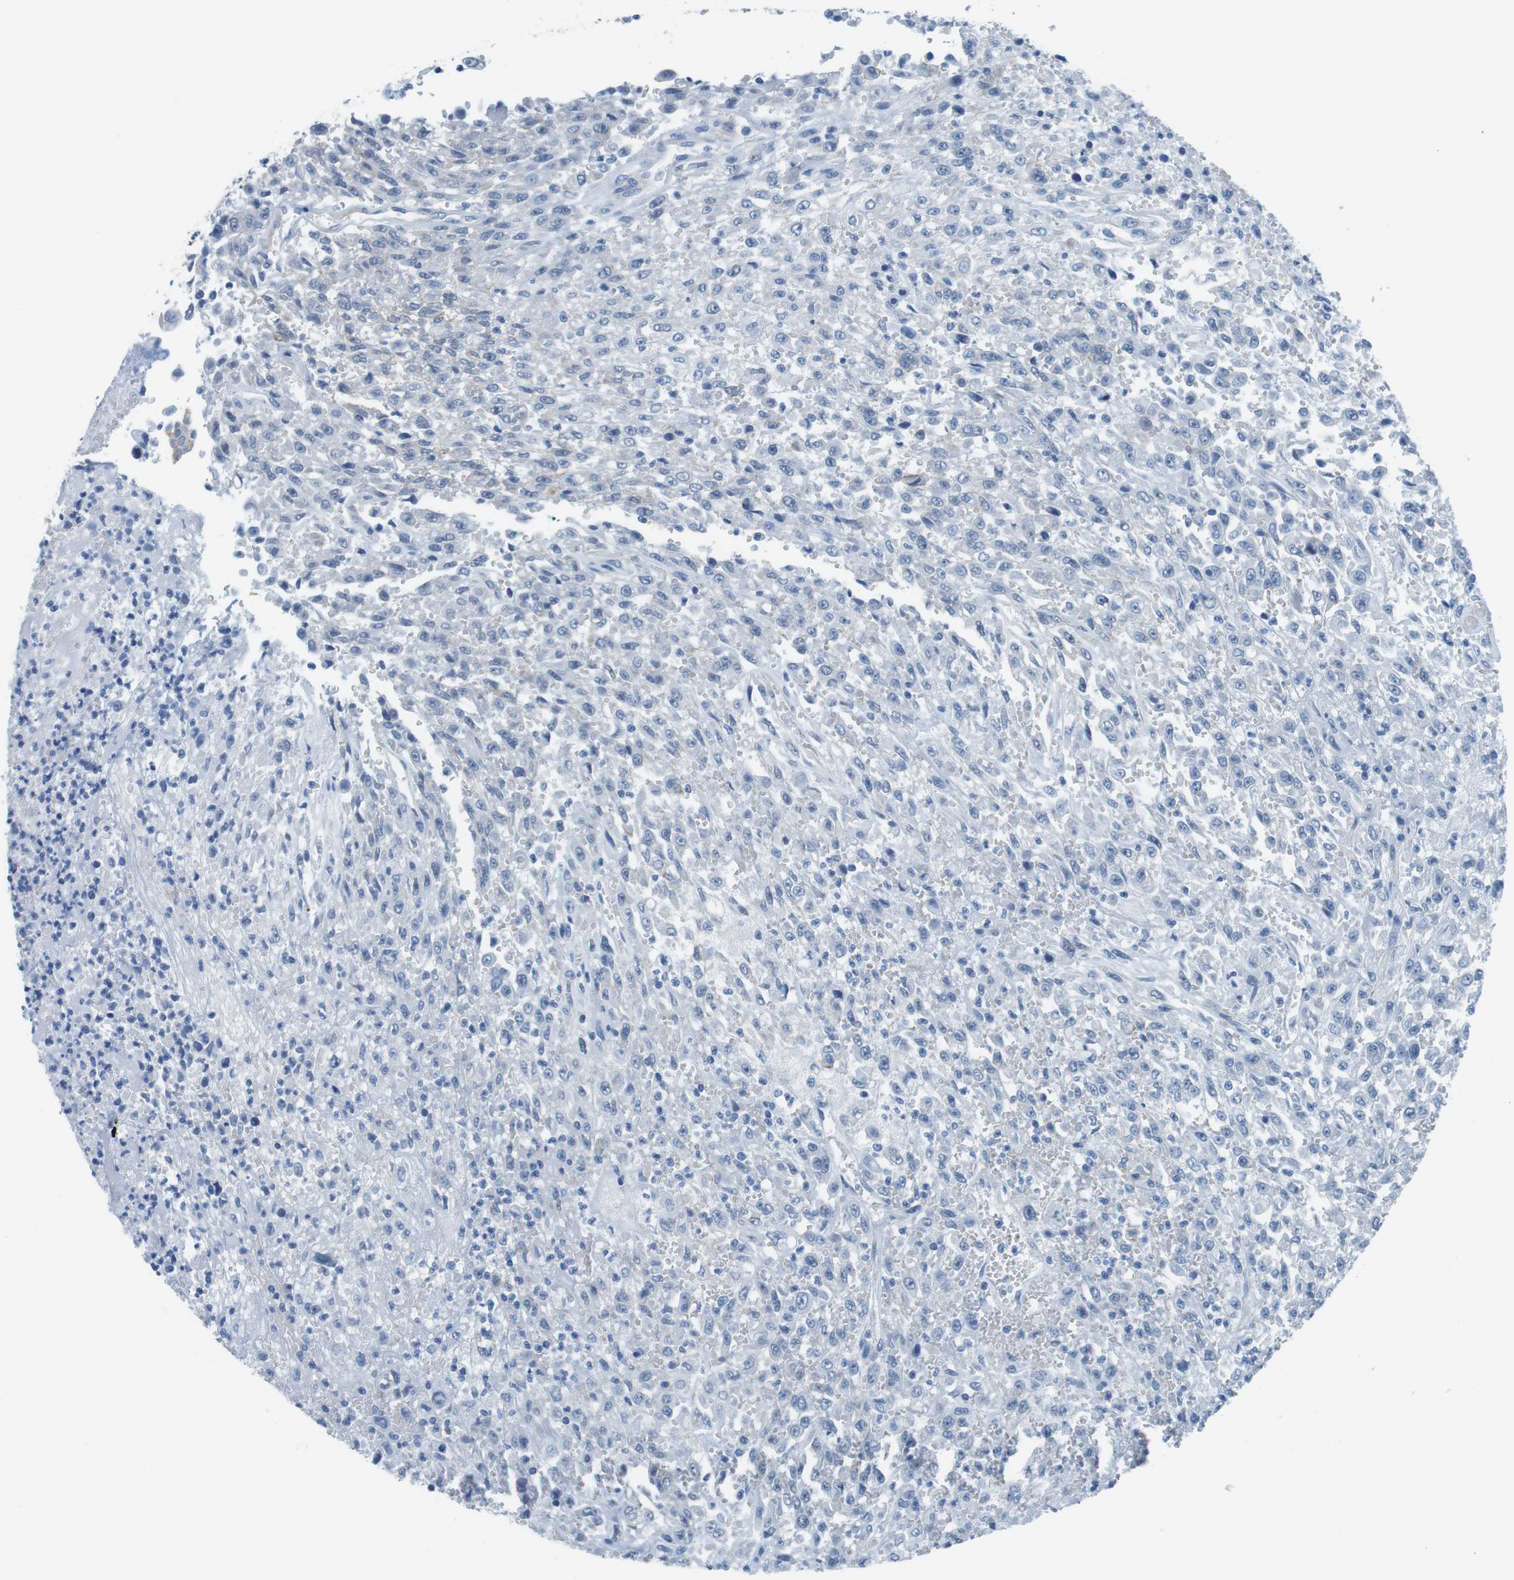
{"staining": {"intensity": "negative", "quantity": "none", "location": "none"}, "tissue": "urothelial cancer", "cell_type": "Tumor cells", "image_type": "cancer", "snomed": [{"axis": "morphology", "description": "Urothelial carcinoma, High grade"}, {"axis": "topography", "description": "Urinary bladder"}], "caption": "Immunohistochemistry (IHC) of urothelial carcinoma (high-grade) reveals no staining in tumor cells.", "gene": "SLC6A6", "patient": {"sex": "male", "age": 46}}